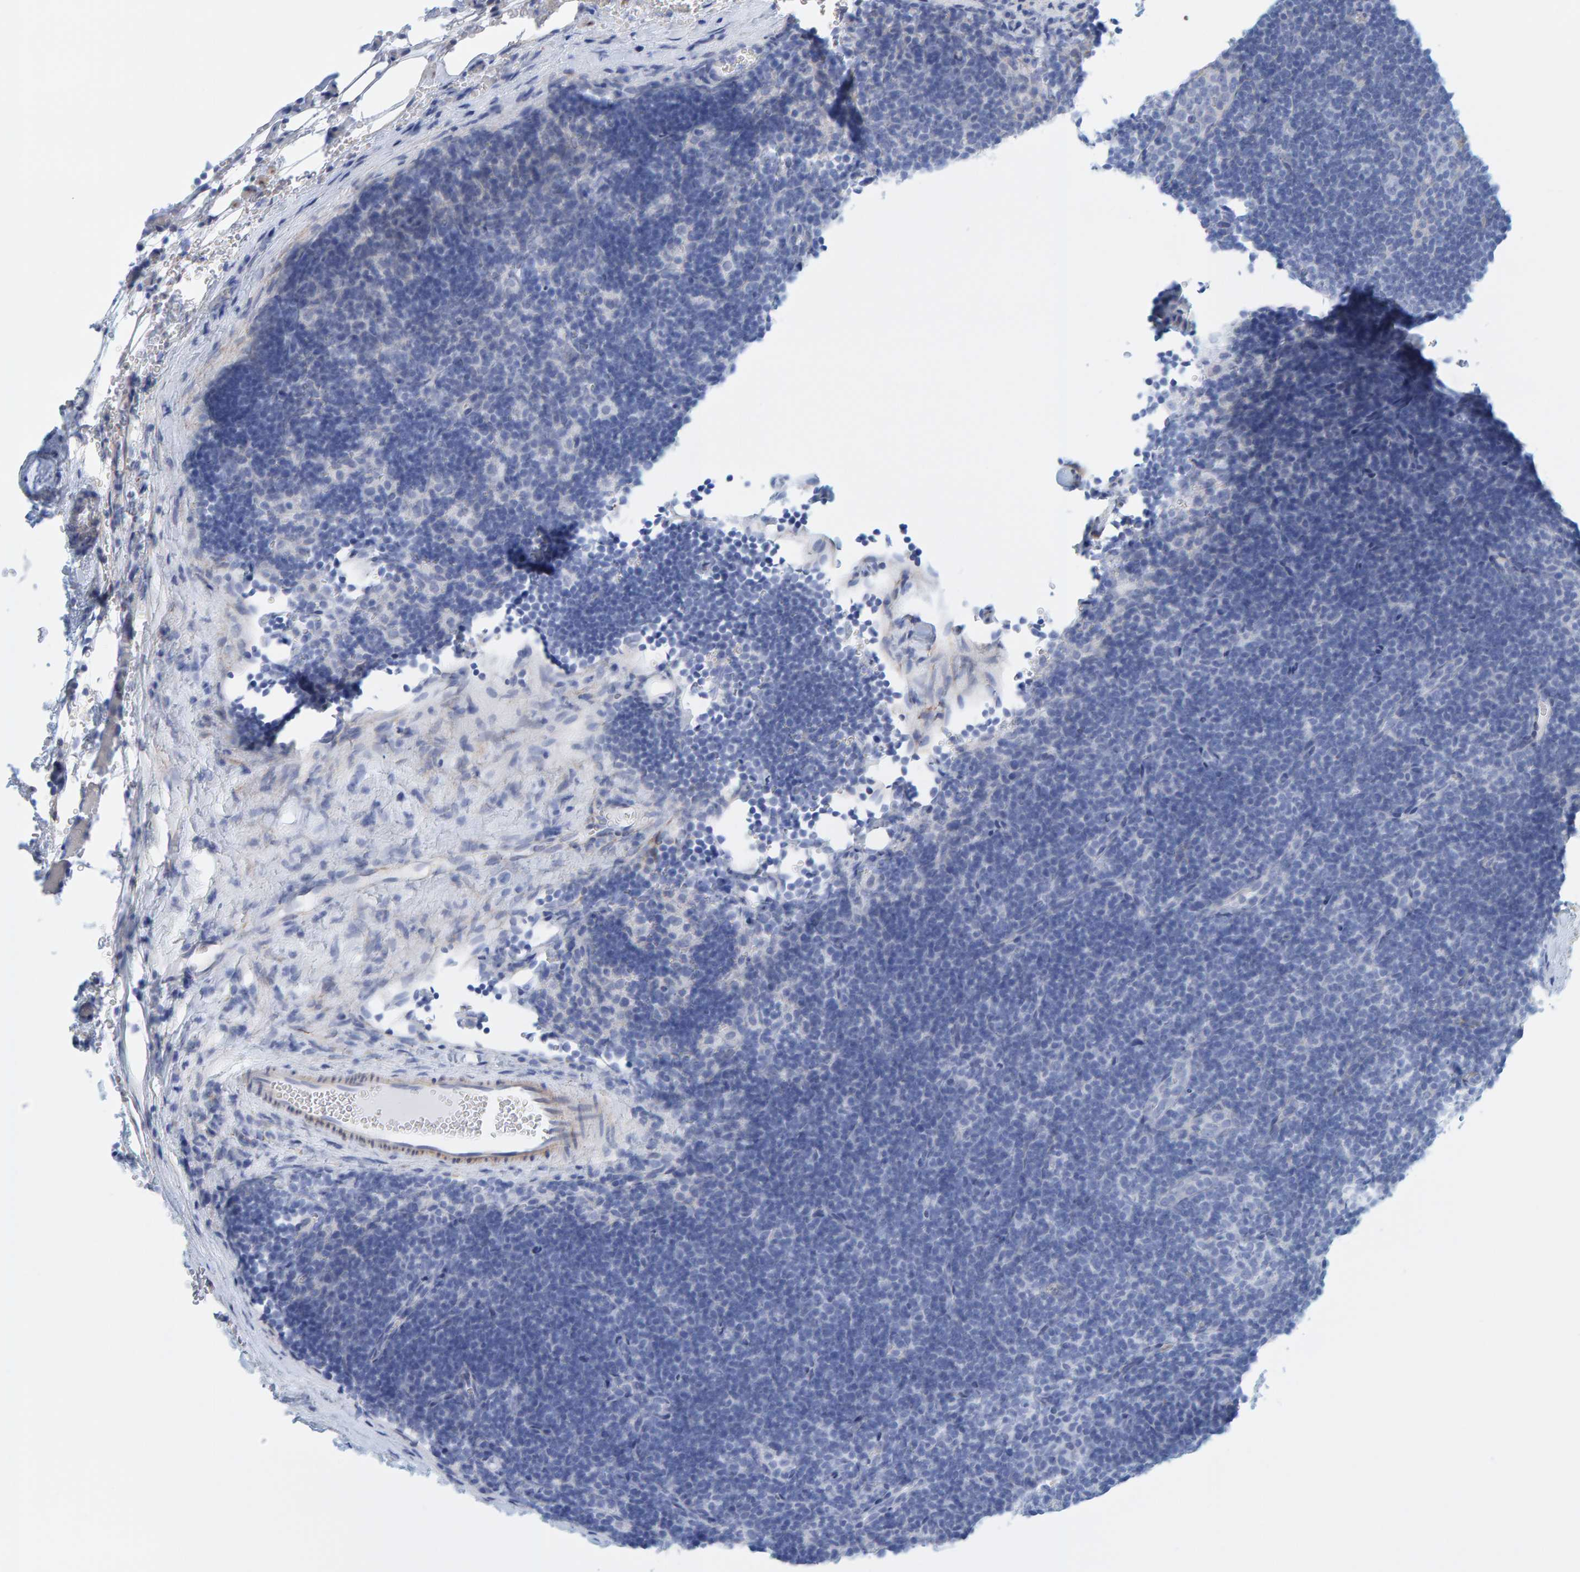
{"staining": {"intensity": "negative", "quantity": "none", "location": "none"}, "tissue": "lymphoma", "cell_type": "Tumor cells", "image_type": "cancer", "snomed": [{"axis": "morphology", "description": "Hodgkin's disease, NOS"}, {"axis": "topography", "description": "Lymph node"}], "caption": "This is an immunohistochemistry photomicrograph of lymphoma. There is no staining in tumor cells.", "gene": "MAP1B", "patient": {"sex": "female", "age": 57}}